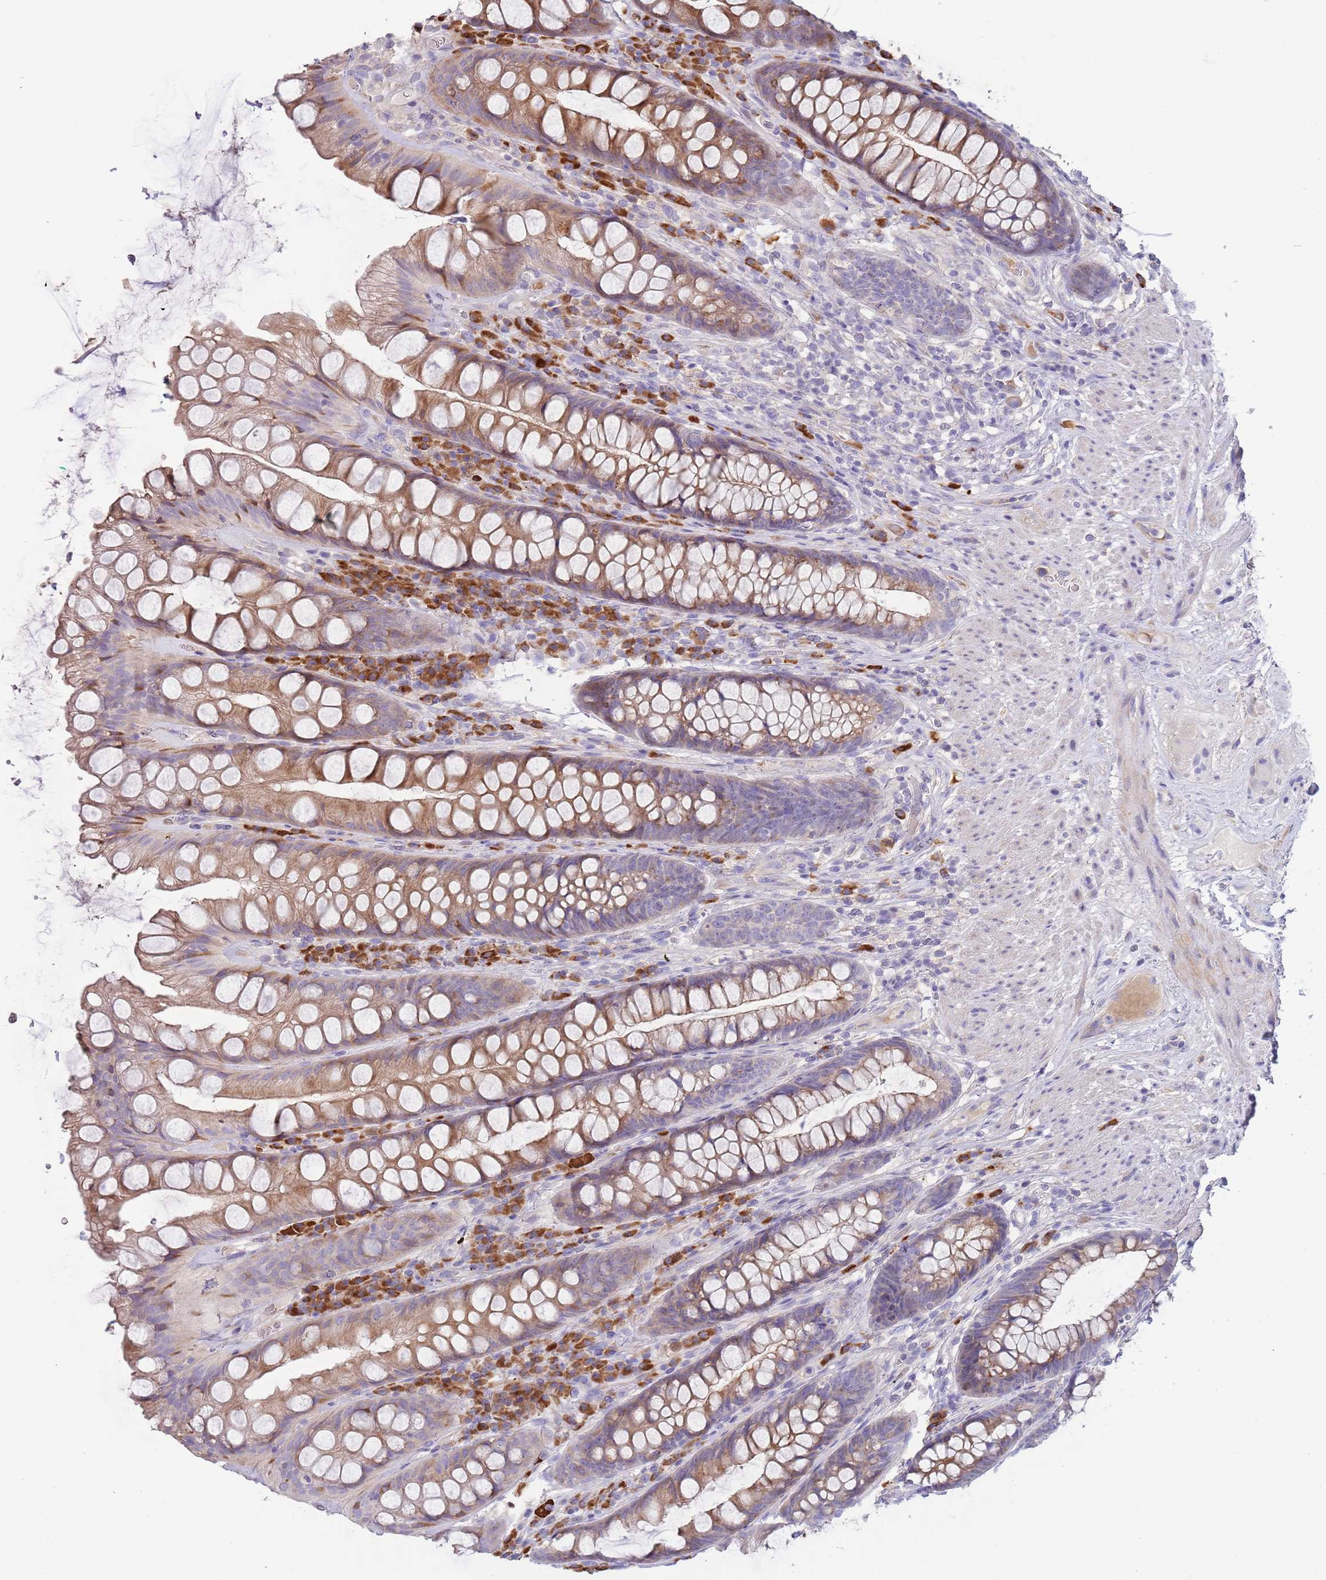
{"staining": {"intensity": "moderate", "quantity": "25%-75%", "location": "cytoplasmic/membranous"}, "tissue": "rectum", "cell_type": "Glandular cells", "image_type": "normal", "snomed": [{"axis": "morphology", "description": "Normal tissue, NOS"}, {"axis": "topography", "description": "Rectum"}], "caption": "IHC micrograph of benign human rectum stained for a protein (brown), which exhibits medium levels of moderate cytoplasmic/membranous staining in about 25%-75% of glandular cells.", "gene": "SUSD1", "patient": {"sex": "male", "age": 74}}